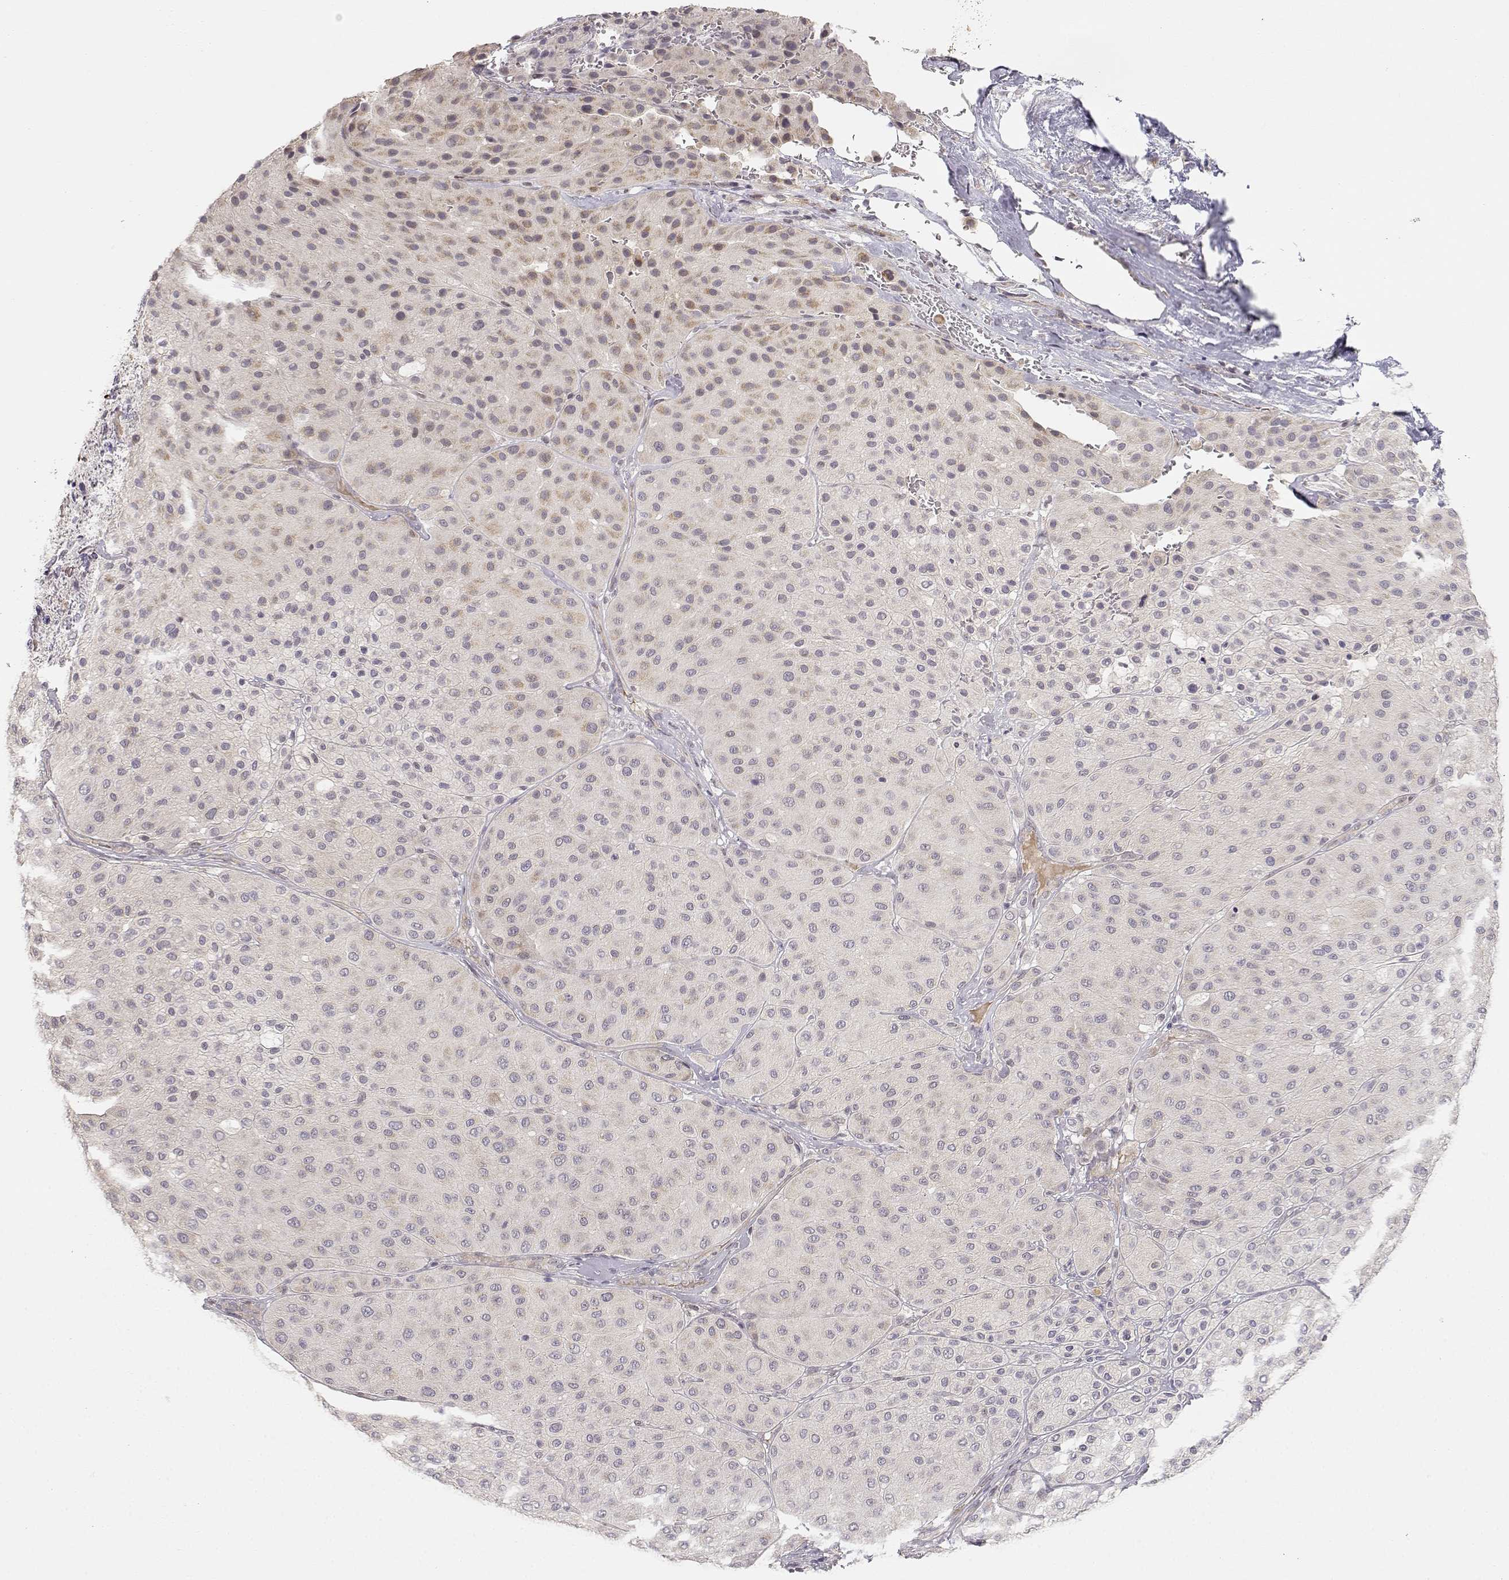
{"staining": {"intensity": "weak", "quantity": "<25%", "location": "cytoplasmic/membranous"}, "tissue": "melanoma", "cell_type": "Tumor cells", "image_type": "cancer", "snomed": [{"axis": "morphology", "description": "Malignant melanoma, Metastatic site"}, {"axis": "topography", "description": "Smooth muscle"}], "caption": "This image is of malignant melanoma (metastatic site) stained with IHC to label a protein in brown with the nuclei are counter-stained blue. There is no staining in tumor cells.", "gene": "EAF2", "patient": {"sex": "male", "age": 41}}